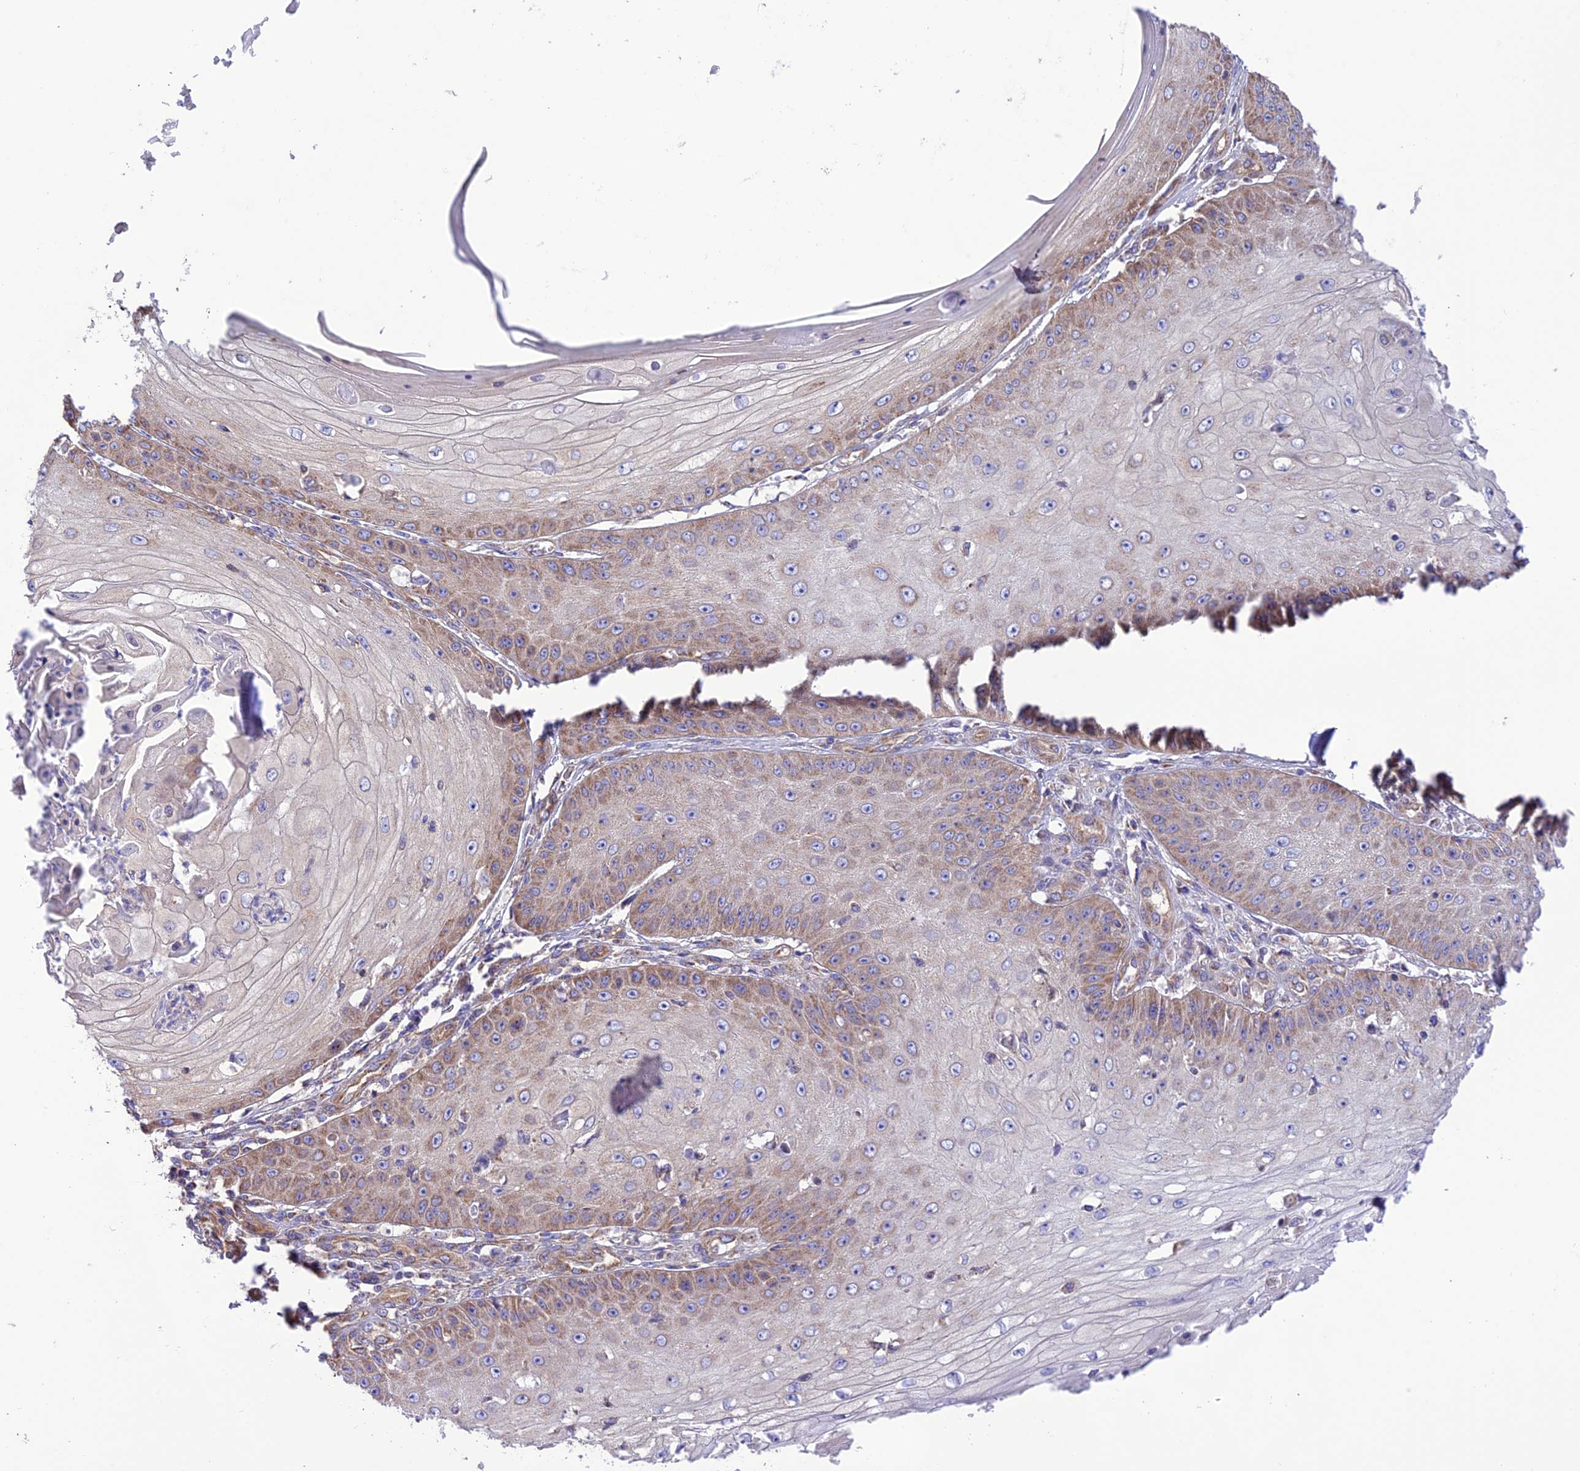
{"staining": {"intensity": "moderate", "quantity": "25%-75%", "location": "cytoplasmic/membranous"}, "tissue": "skin cancer", "cell_type": "Tumor cells", "image_type": "cancer", "snomed": [{"axis": "morphology", "description": "Squamous cell carcinoma, NOS"}, {"axis": "topography", "description": "Skin"}], "caption": "Skin cancer (squamous cell carcinoma) tissue exhibits moderate cytoplasmic/membranous staining in approximately 25%-75% of tumor cells, visualized by immunohistochemistry.", "gene": "MAP3K12", "patient": {"sex": "male", "age": 70}}